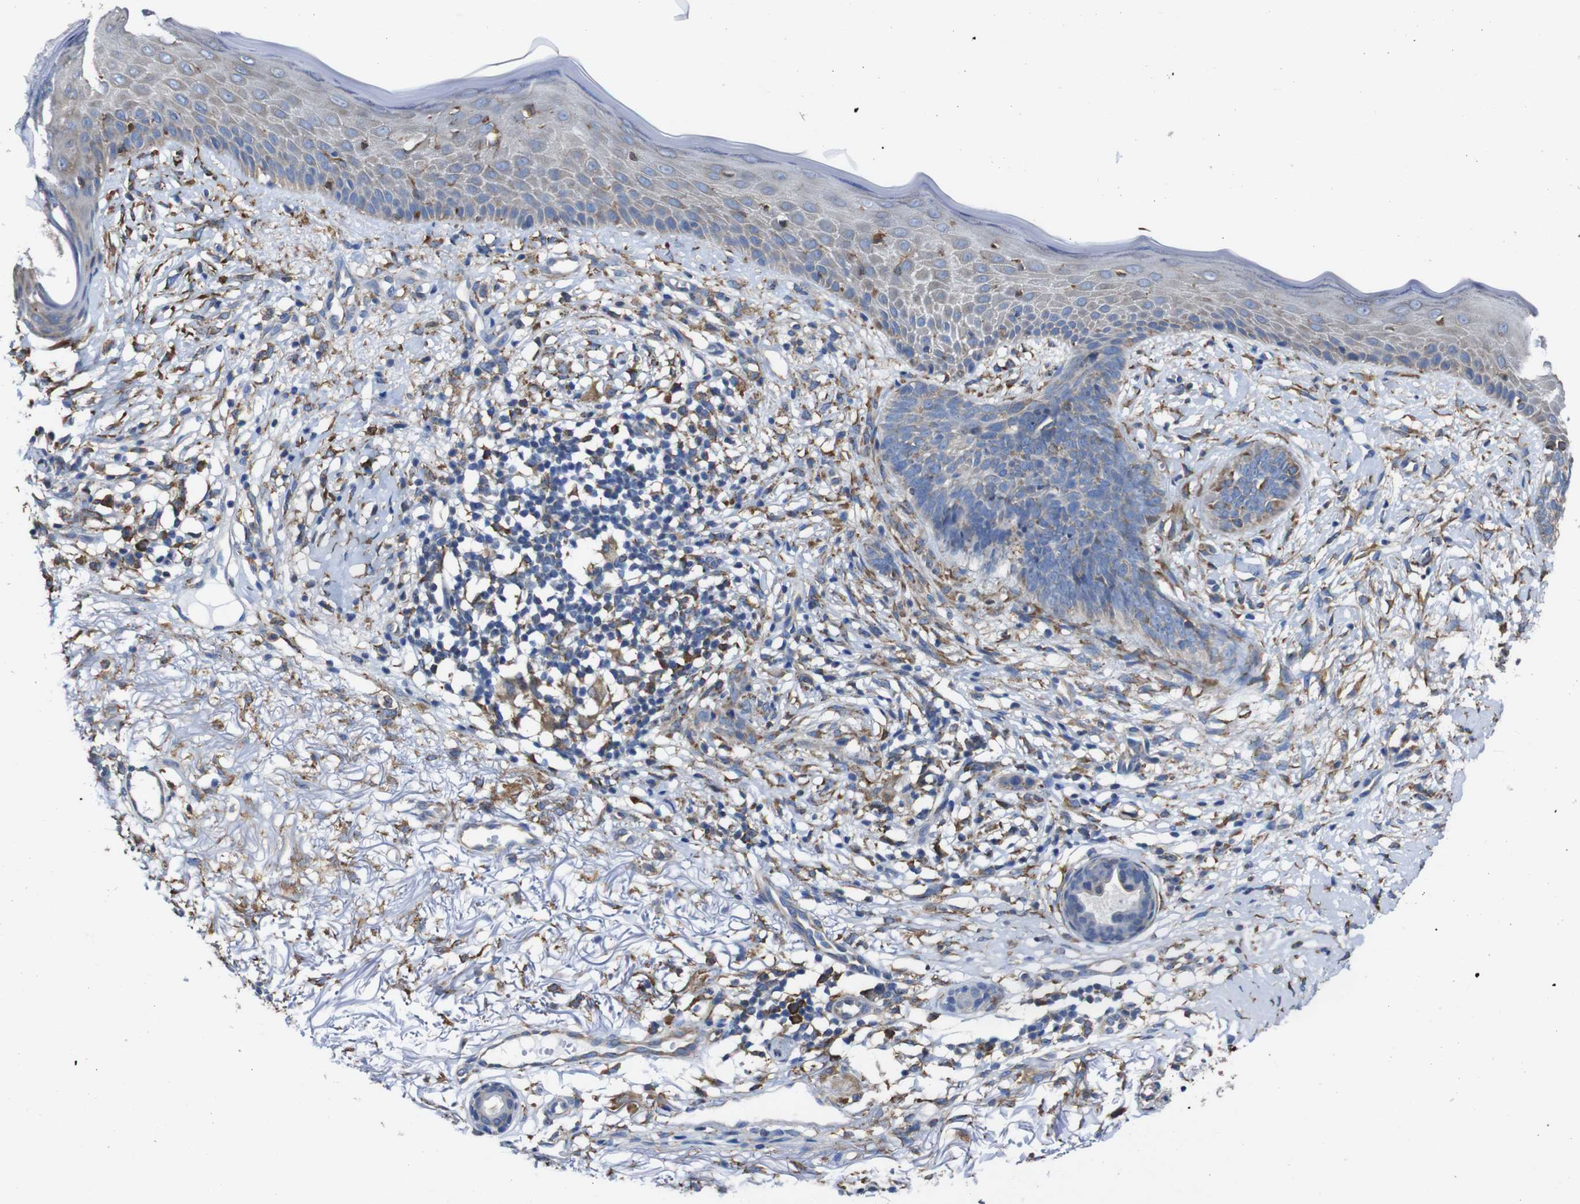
{"staining": {"intensity": "weak", "quantity": "<25%", "location": "cytoplasmic/membranous"}, "tissue": "skin cancer", "cell_type": "Tumor cells", "image_type": "cancer", "snomed": [{"axis": "morphology", "description": "Basal cell carcinoma"}, {"axis": "topography", "description": "Skin"}], "caption": "A high-resolution image shows IHC staining of basal cell carcinoma (skin), which demonstrates no significant expression in tumor cells. Nuclei are stained in blue.", "gene": "PPIB", "patient": {"sex": "female", "age": 70}}